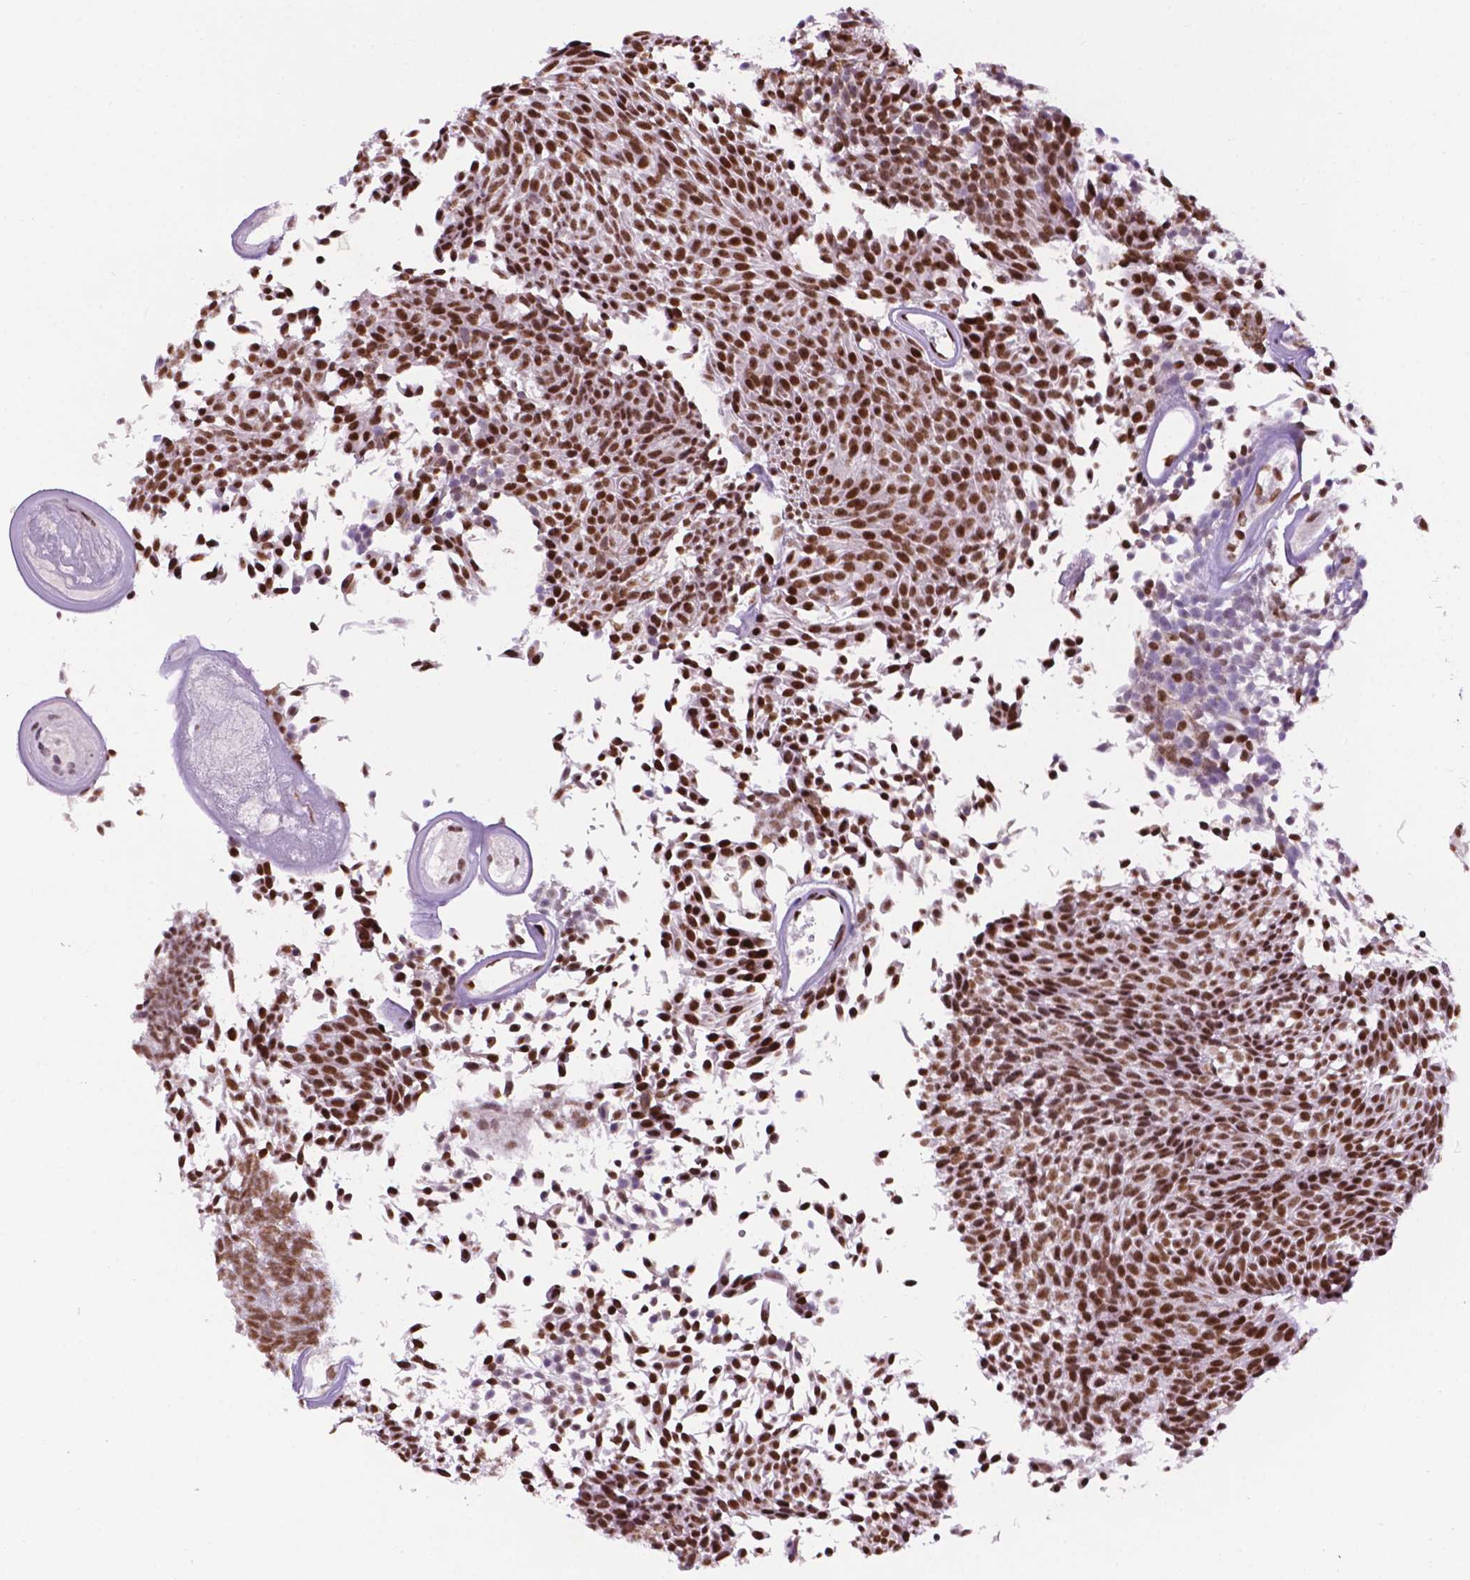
{"staining": {"intensity": "strong", "quantity": ">75%", "location": "nuclear"}, "tissue": "urothelial cancer", "cell_type": "Tumor cells", "image_type": "cancer", "snomed": [{"axis": "morphology", "description": "Urothelial carcinoma, Low grade"}, {"axis": "topography", "description": "Urinary bladder"}], "caption": "Tumor cells show high levels of strong nuclear positivity in approximately >75% of cells in human urothelial carcinoma (low-grade).", "gene": "CCAR2", "patient": {"sex": "male", "age": 77}}